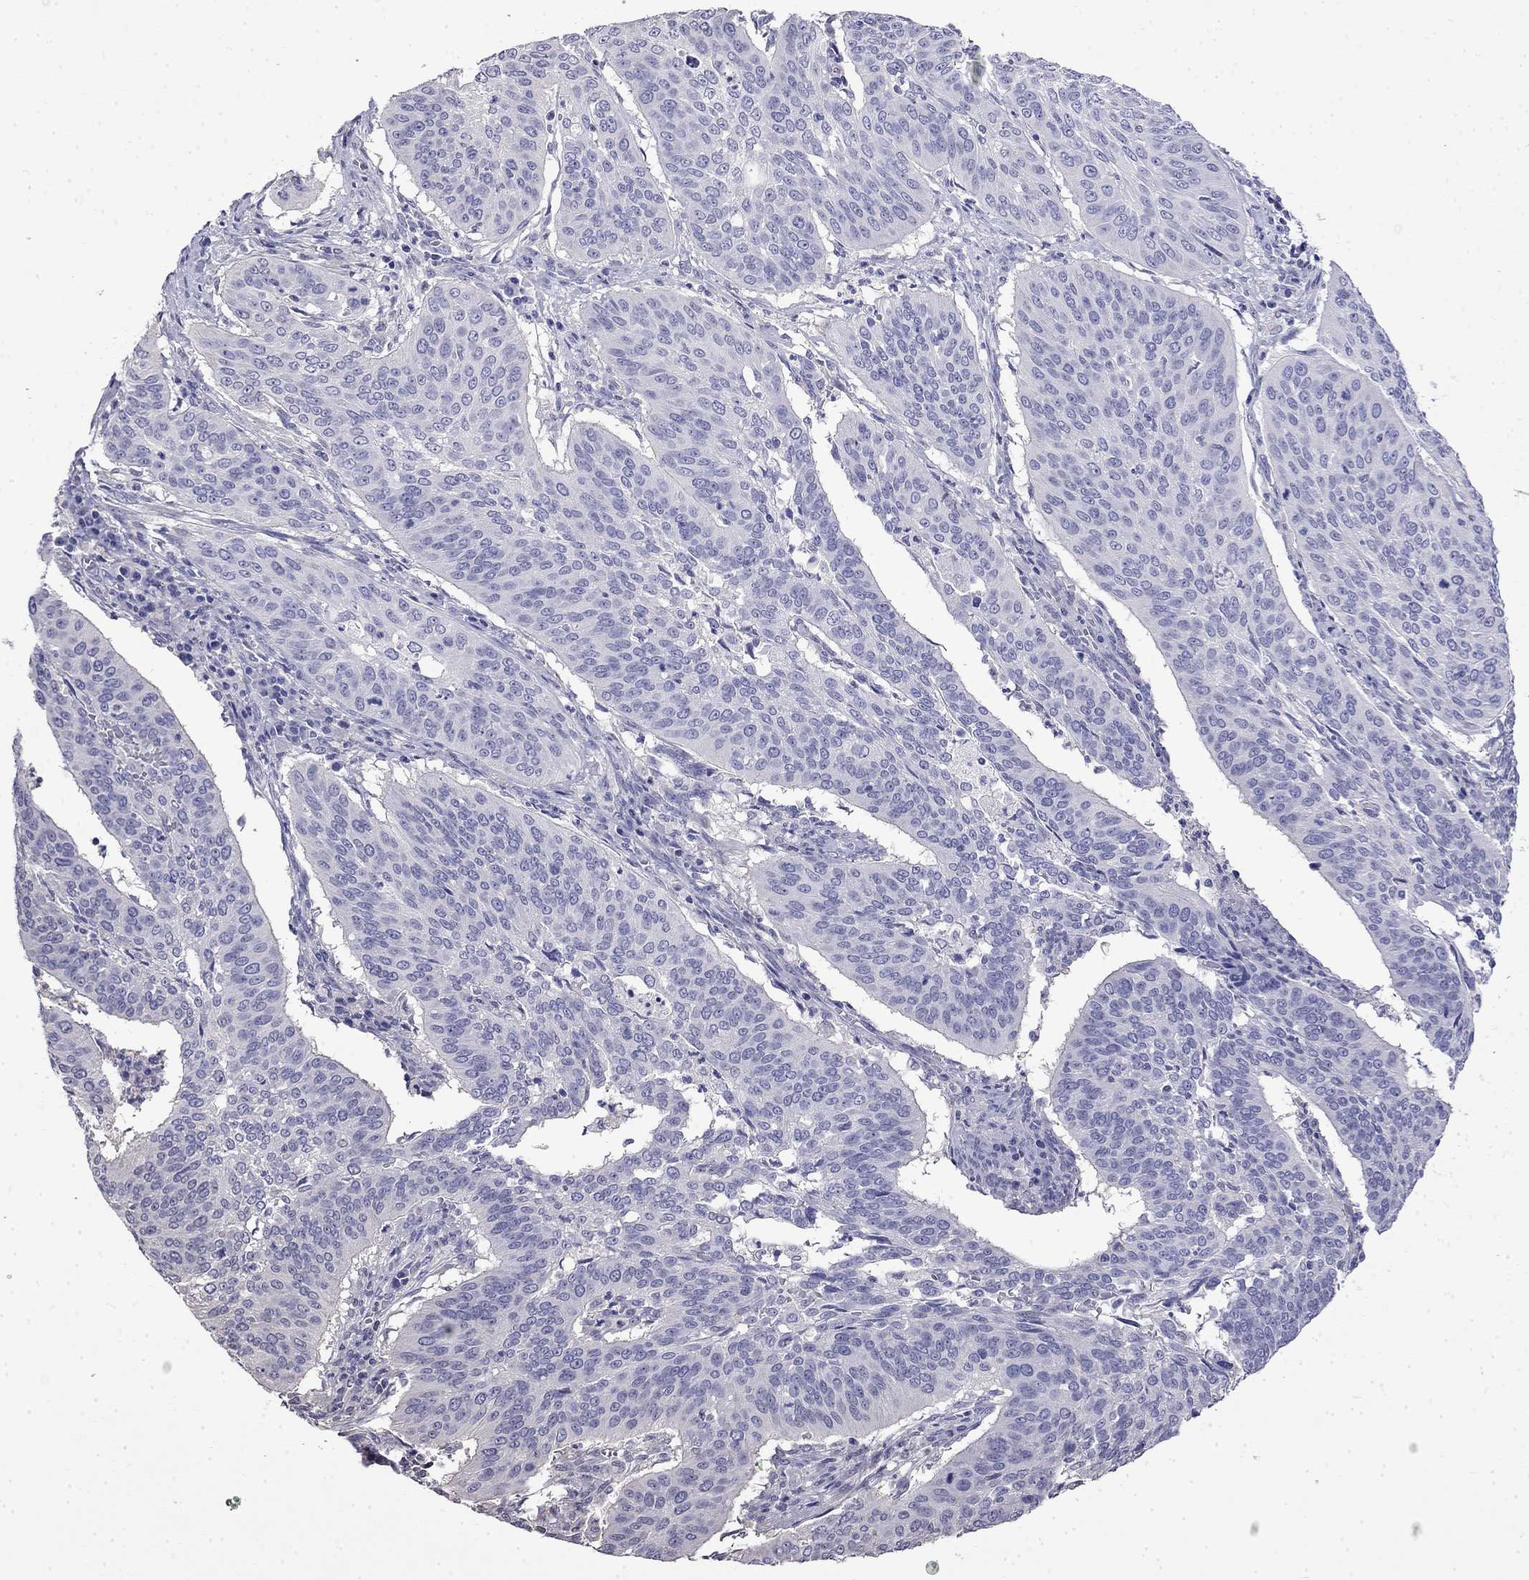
{"staining": {"intensity": "negative", "quantity": "none", "location": "none"}, "tissue": "cervical cancer", "cell_type": "Tumor cells", "image_type": "cancer", "snomed": [{"axis": "morphology", "description": "Normal tissue, NOS"}, {"axis": "morphology", "description": "Squamous cell carcinoma, NOS"}, {"axis": "topography", "description": "Cervix"}], "caption": "A photomicrograph of human cervical squamous cell carcinoma is negative for staining in tumor cells.", "gene": "GUCA1B", "patient": {"sex": "female", "age": 39}}